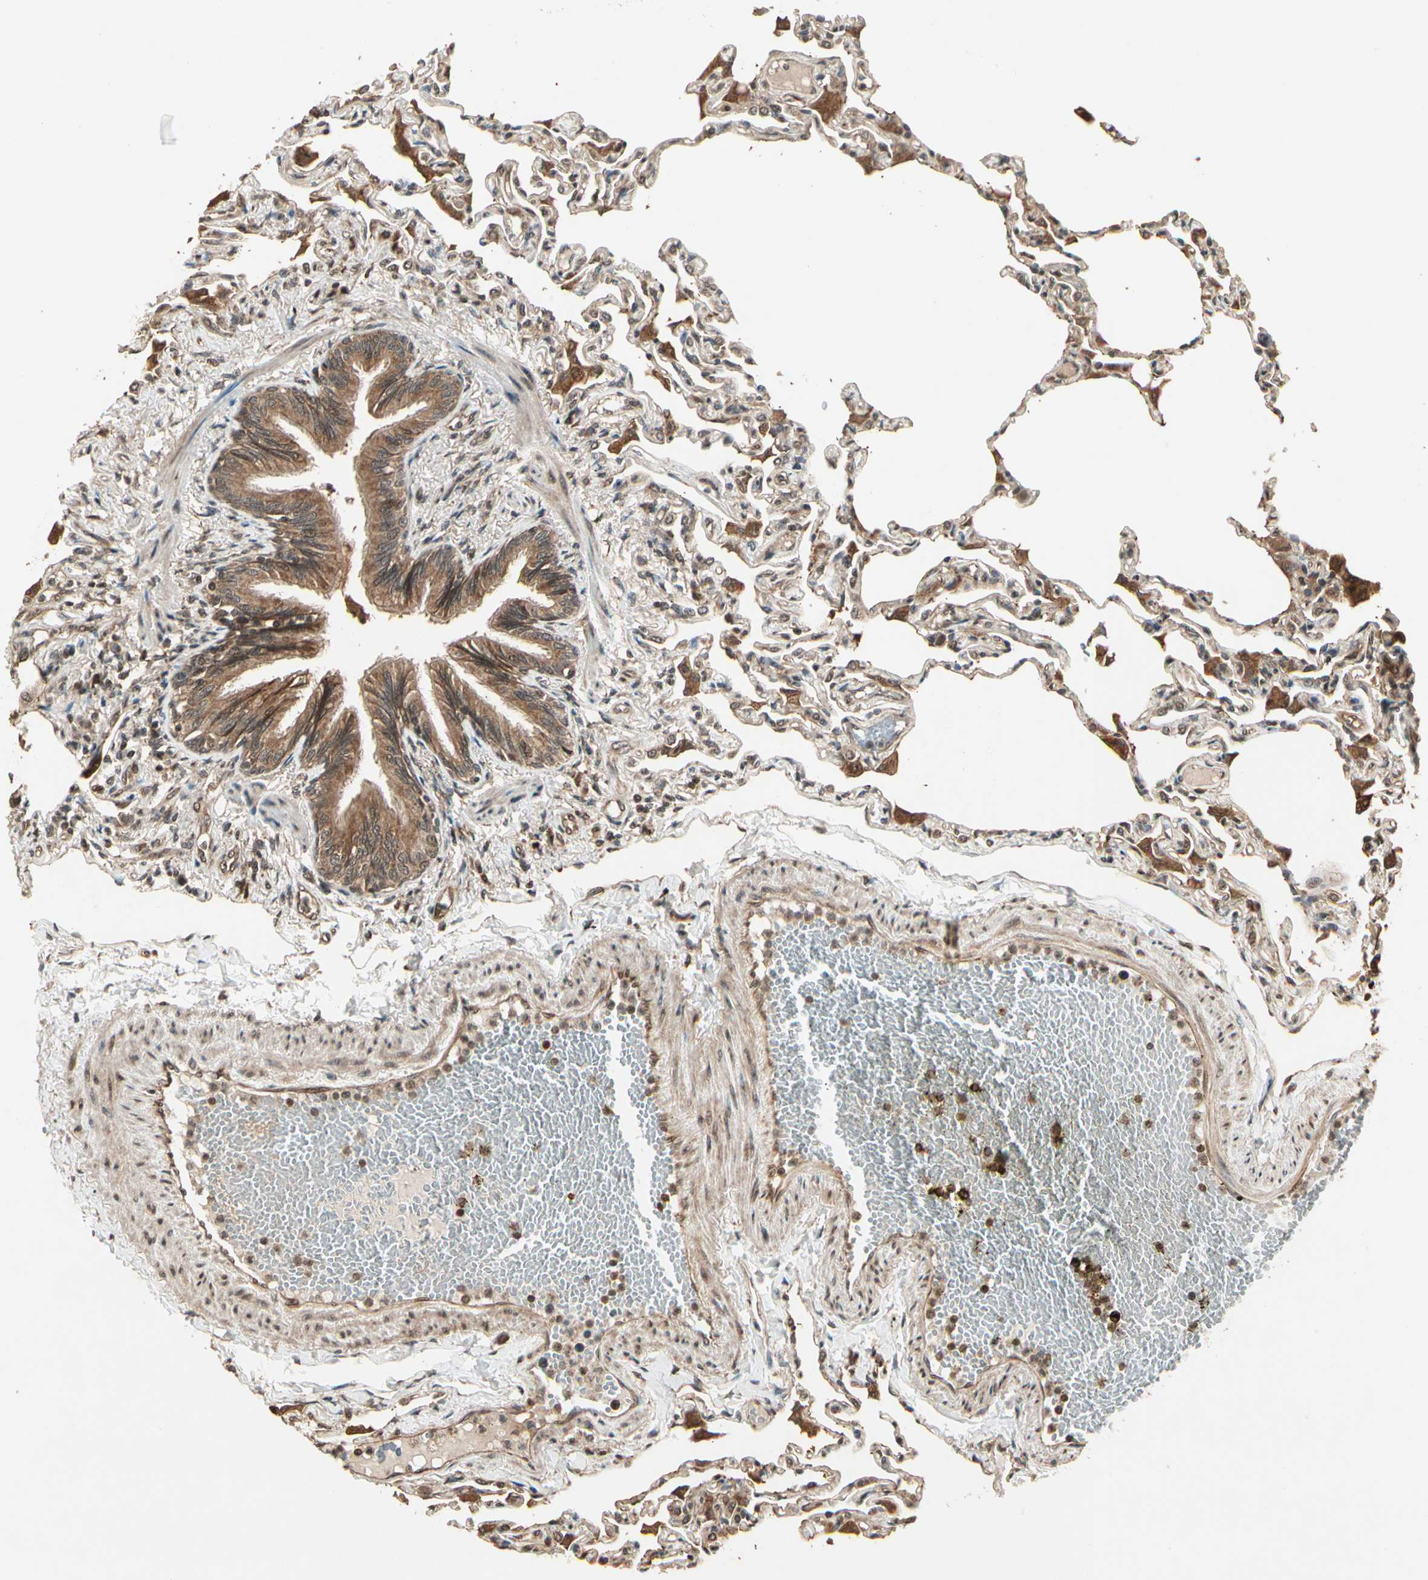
{"staining": {"intensity": "weak", "quantity": "25%-75%", "location": "cytoplasmic/membranous"}, "tissue": "lung", "cell_type": "Alveolar cells", "image_type": "normal", "snomed": [{"axis": "morphology", "description": "Normal tissue, NOS"}, {"axis": "topography", "description": "Lung"}], "caption": "Alveolar cells show low levels of weak cytoplasmic/membranous expression in about 25%-75% of cells in benign lung. Nuclei are stained in blue.", "gene": "GLUL", "patient": {"sex": "female", "age": 49}}